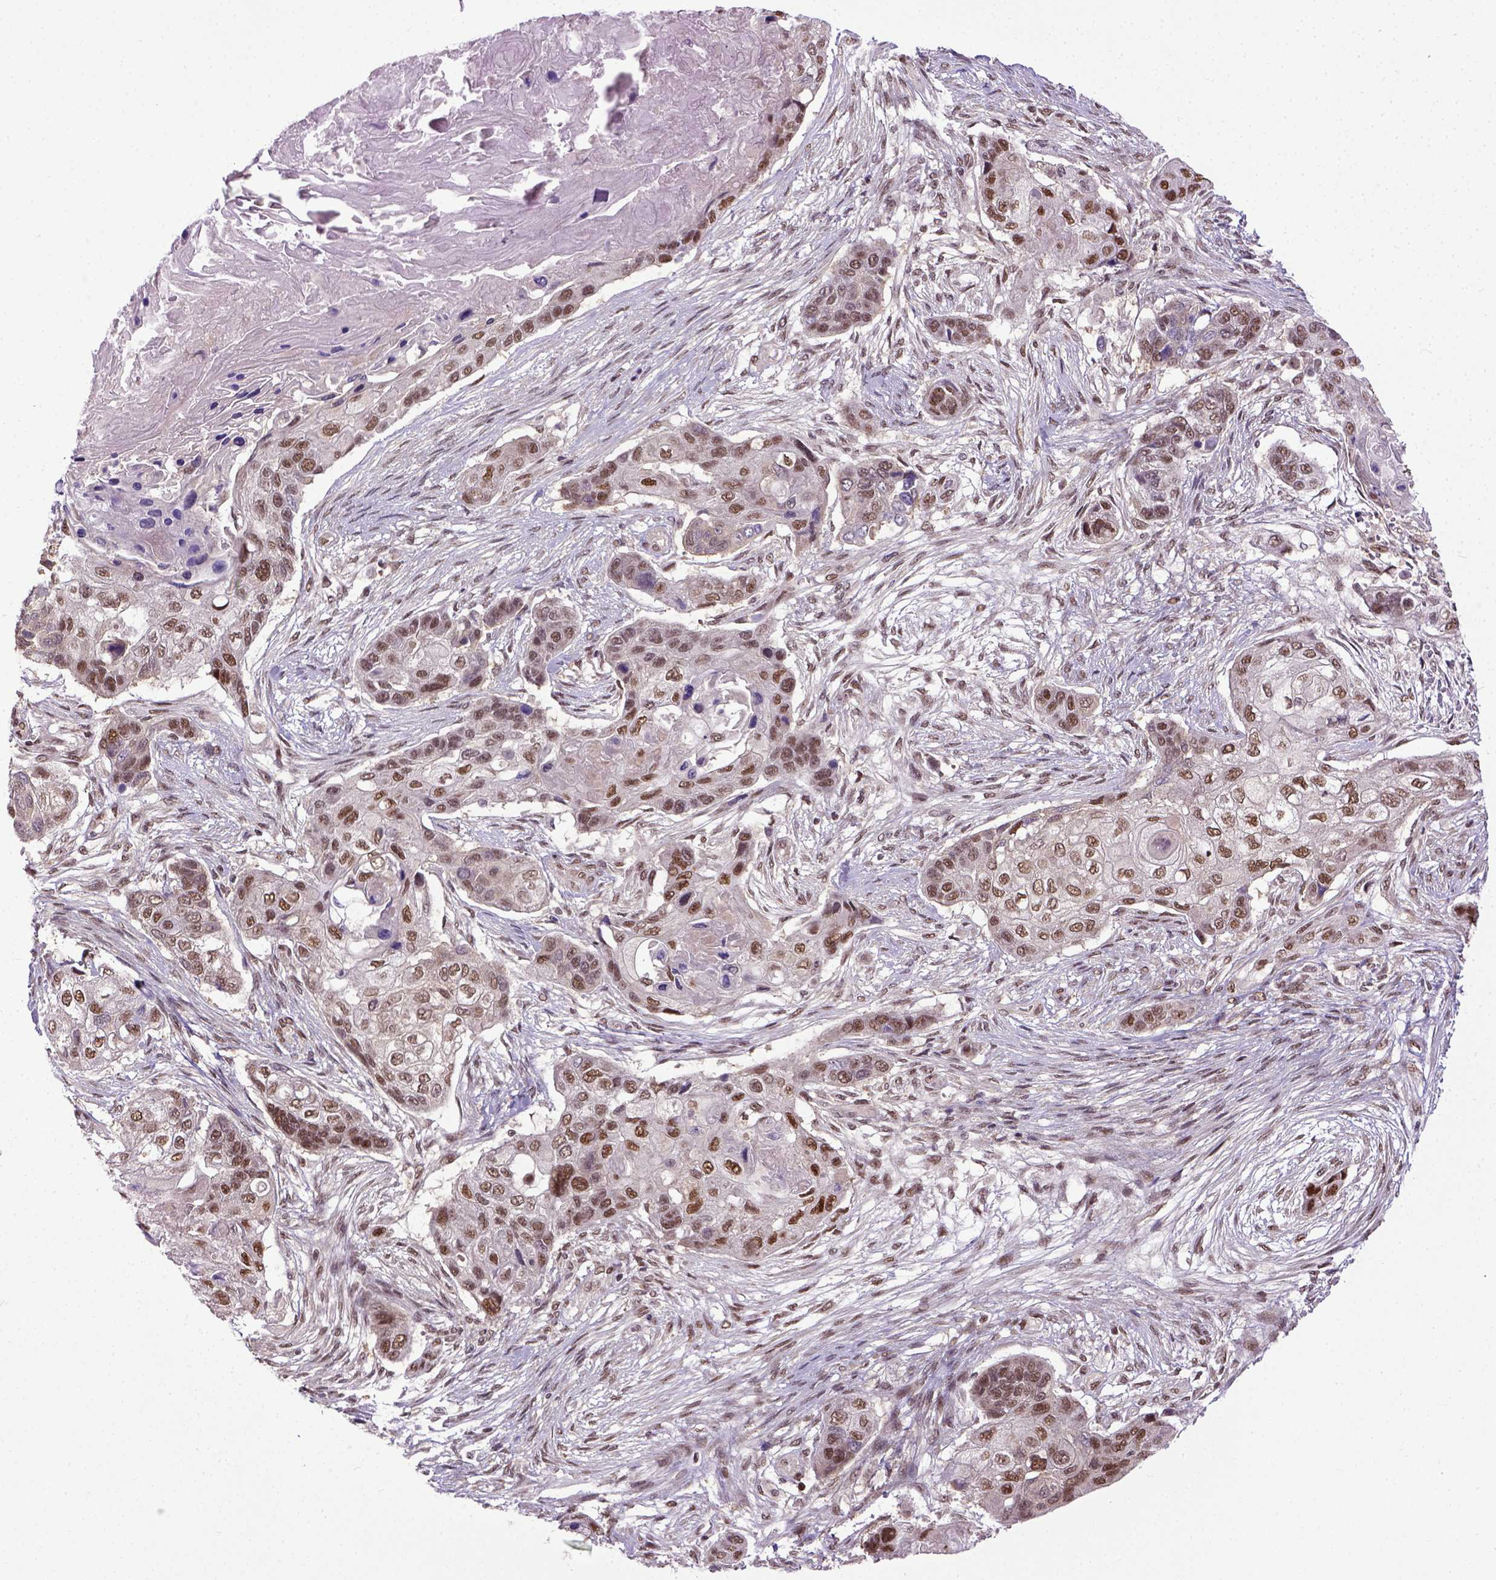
{"staining": {"intensity": "moderate", "quantity": ">75%", "location": "nuclear"}, "tissue": "lung cancer", "cell_type": "Tumor cells", "image_type": "cancer", "snomed": [{"axis": "morphology", "description": "Squamous cell carcinoma, NOS"}, {"axis": "topography", "description": "Lung"}], "caption": "High-magnification brightfield microscopy of lung cancer stained with DAB (brown) and counterstained with hematoxylin (blue). tumor cells exhibit moderate nuclear positivity is present in approximately>75% of cells.", "gene": "UBA3", "patient": {"sex": "male", "age": 69}}